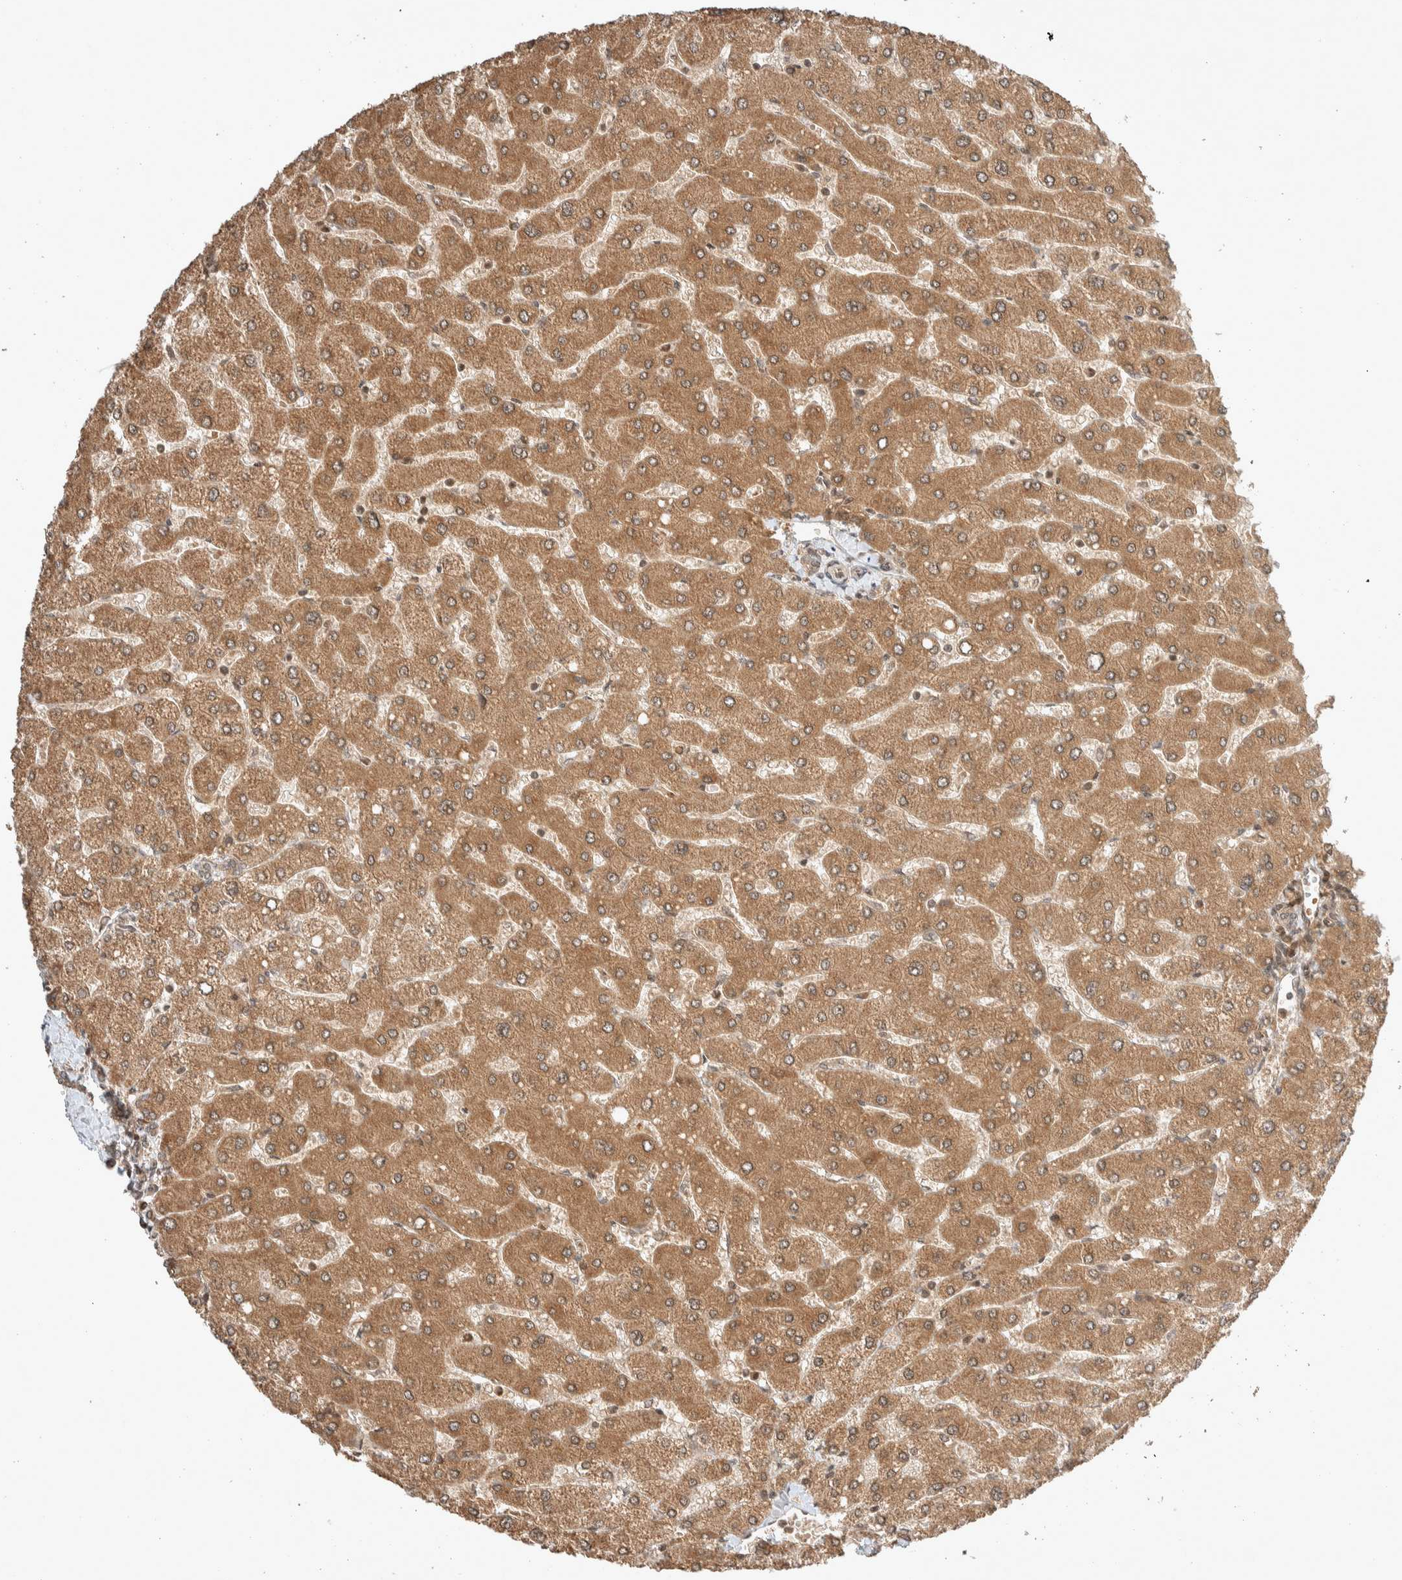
{"staining": {"intensity": "moderate", "quantity": ">75%", "location": "cytoplasmic/membranous"}, "tissue": "liver", "cell_type": "Cholangiocytes", "image_type": "normal", "snomed": [{"axis": "morphology", "description": "Normal tissue, NOS"}, {"axis": "topography", "description": "Liver"}], "caption": "Immunohistochemistry (IHC) photomicrograph of unremarkable liver stained for a protein (brown), which shows medium levels of moderate cytoplasmic/membranous staining in about >75% of cholangiocytes.", "gene": "THRA", "patient": {"sex": "male", "age": 55}}